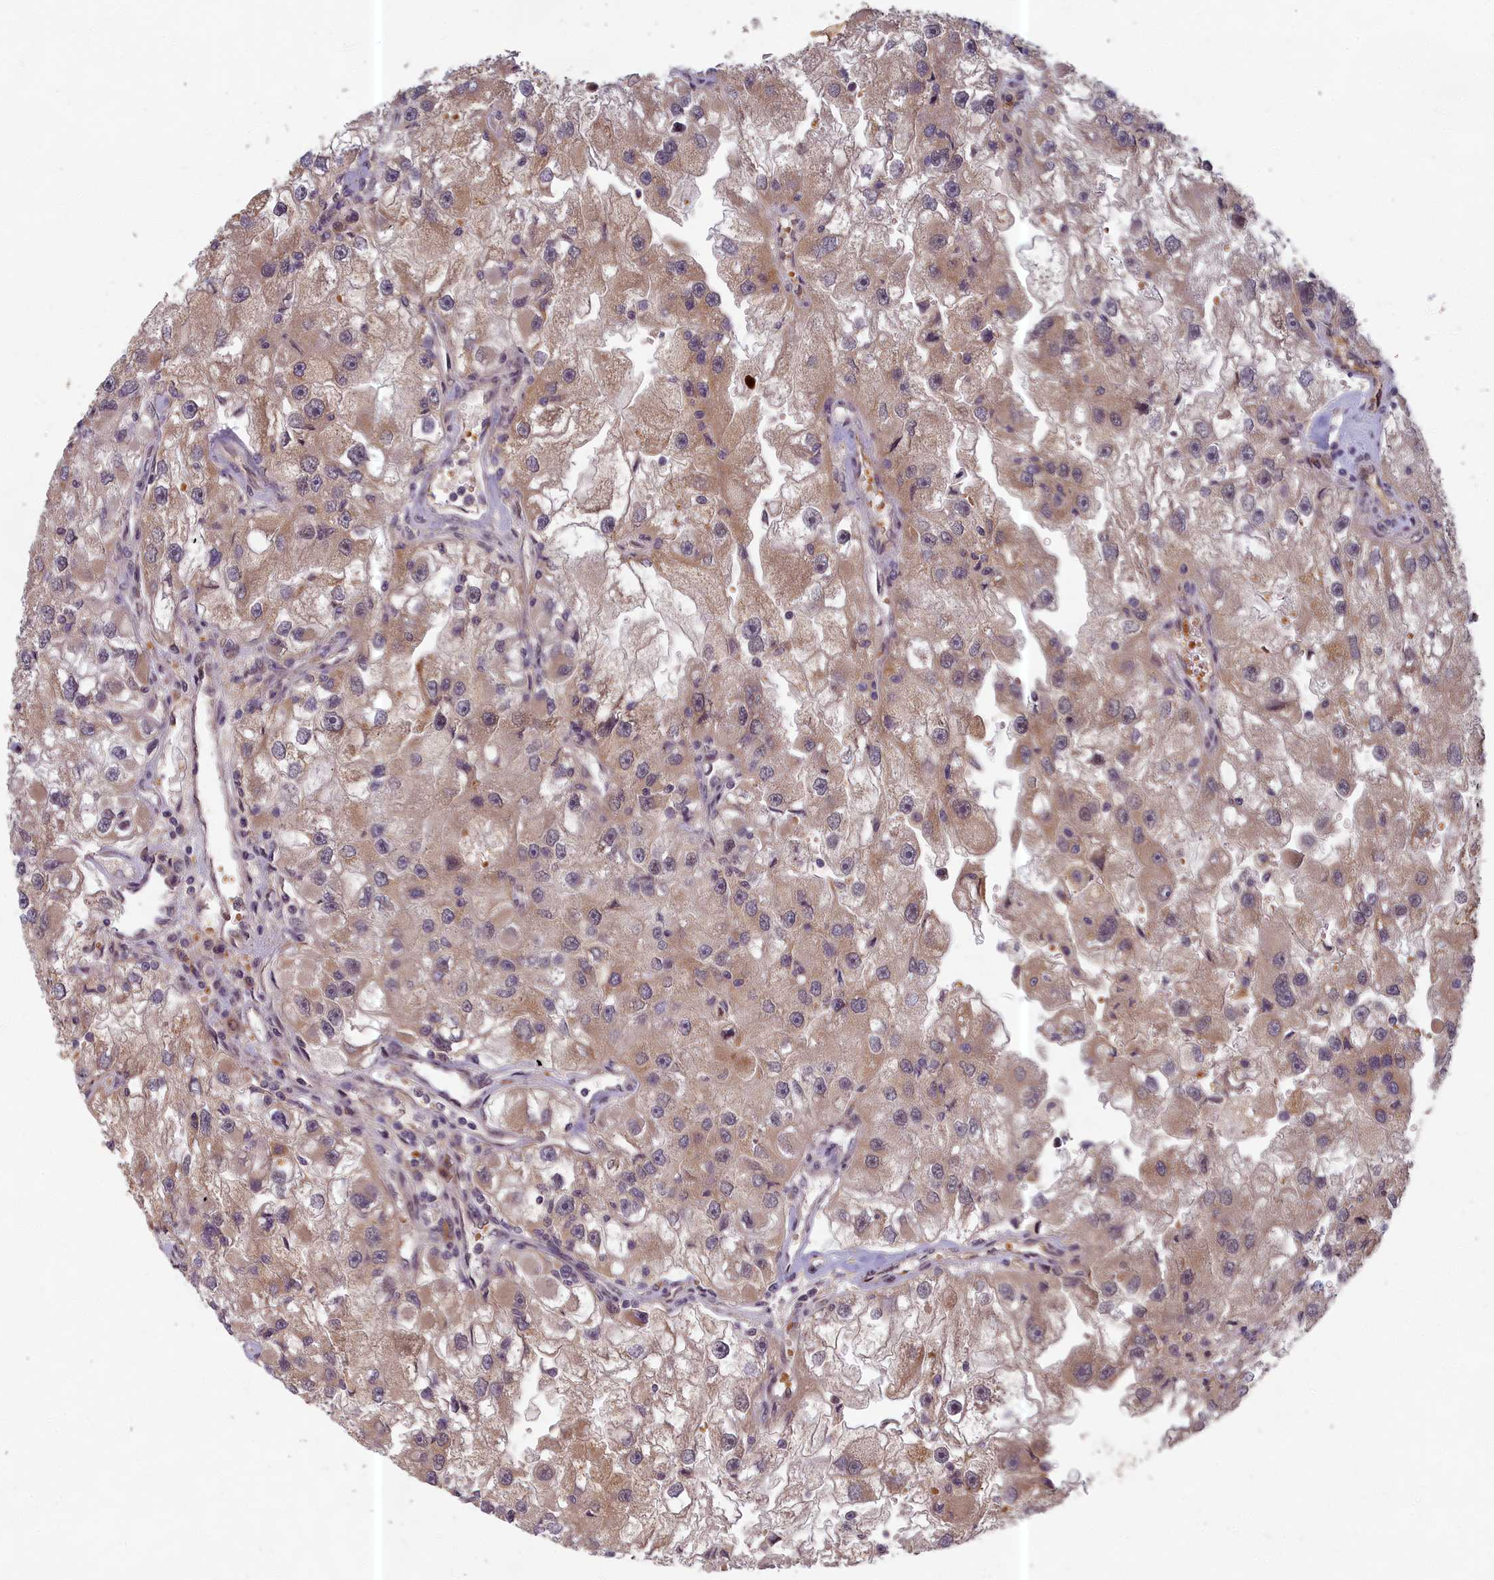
{"staining": {"intensity": "moderate", "quantity": ">75%", "location": "cytoplasmic/membranous"}, "tissue": "renal cancer", "cell_type": "Tumor cells", "image_type": "cancer", "snomed": [{"axis": "morphology", "description": "Adenocarcinoma, NOS"}, {"axis": "topography", "description": "Kidney"}], "caption": "Immunohistochemical staining of renal cancer demonstrates moderate cytoplasmic/membranous protein positivity in approximately >75% of tumor cells.", "gene": "EARS2", "patient": {"sex": "male", "age": 63}}